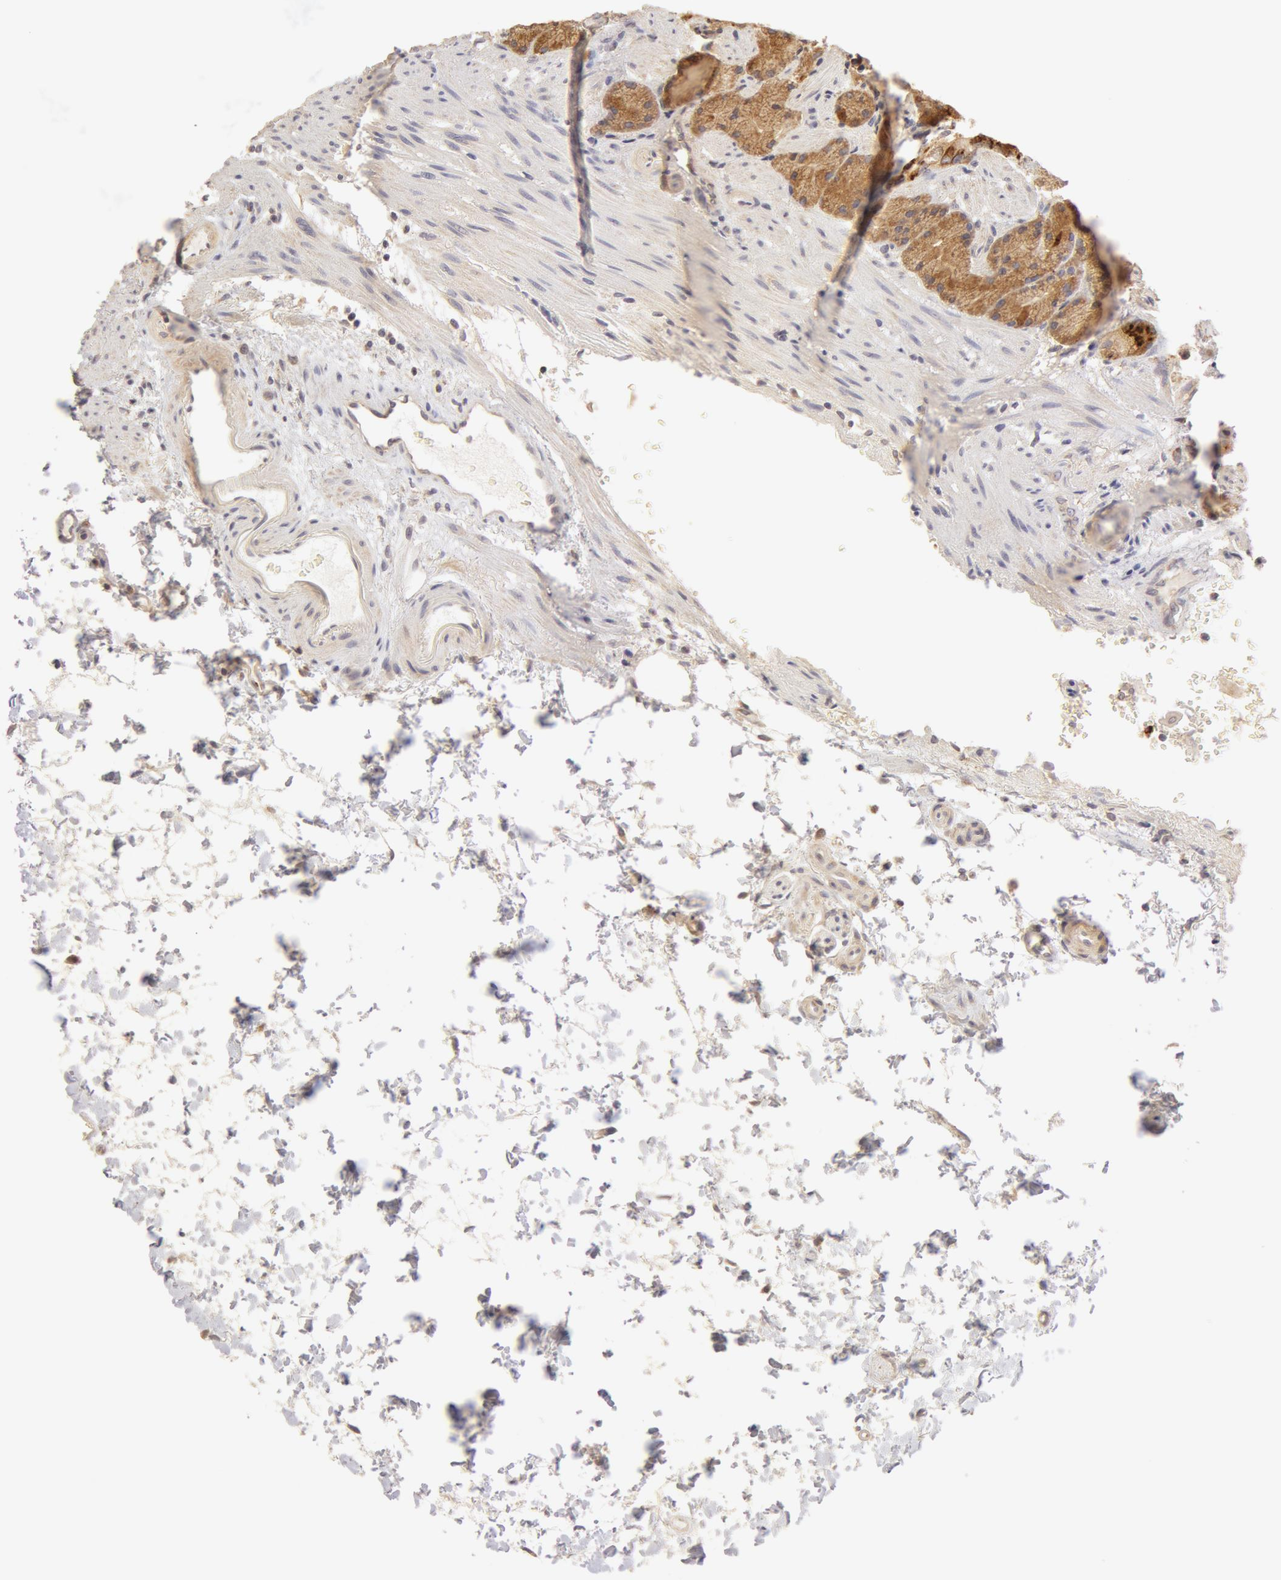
{"staining": {"intensity": "moderate", "quantity": "25%-75%", "location": "cytoplasmic/membranous"}, "tissue": "stomach", "cell_type": "Glandular cells", "image_type": "normal", "snomed": [{"axis": "morphology", "description": "Normal tissue, NOS"}, {"axis": "topography", "description": "Stomach, upper"}], "caption": "Immunohistochemistry (IHC) photomicrograph of benign human stomach stained for a protein (brown), which shows medium levels of moderate cytoplasmic/membranous staining in approximately 25%-75% of glandular cells.", "gene": "ADPRH", "patient": {"sex": "female", "age": 75}}